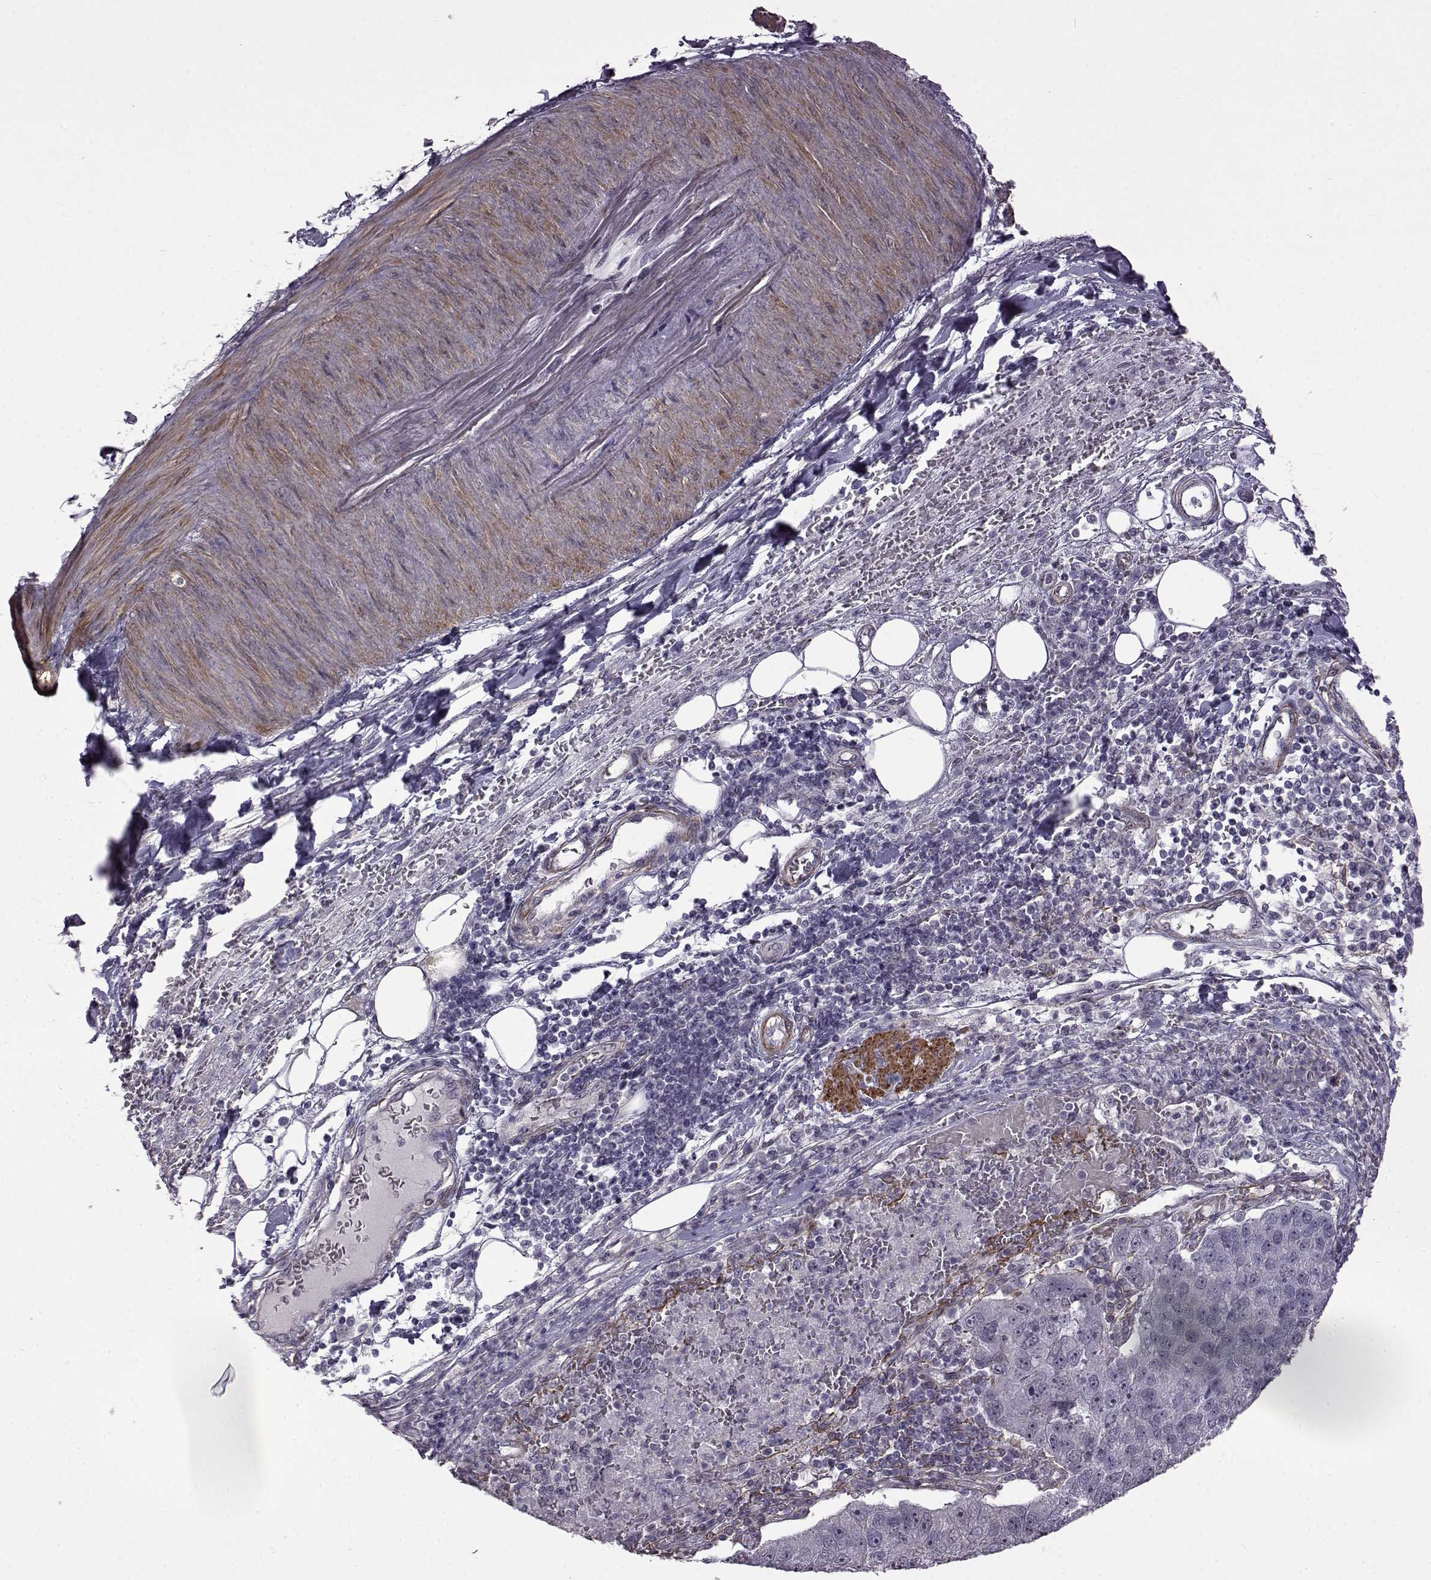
{"staining": {"intensity": "negative", "quantity": "none", "location": "none"}, "tissue": "pancreatic cancer", "cell_type": "Tumor cells", "image_type": "cancer", "snomed": [{"axis": "morphology", "description": "Adenocarcinoma, NOS"}, {"axis": "topography", "description": "Pancreas"}], "caption": "Immunohistochemistry (IHC) histopathology image of neoplastic tissue: human pancreatic adenocarcinoma stained with DAB shows no significant protein positivity in tumor cells. Nuclei are stained in blue.", "gene": "SYNPO2", "patient": {"sex": "female", "age": 61}}